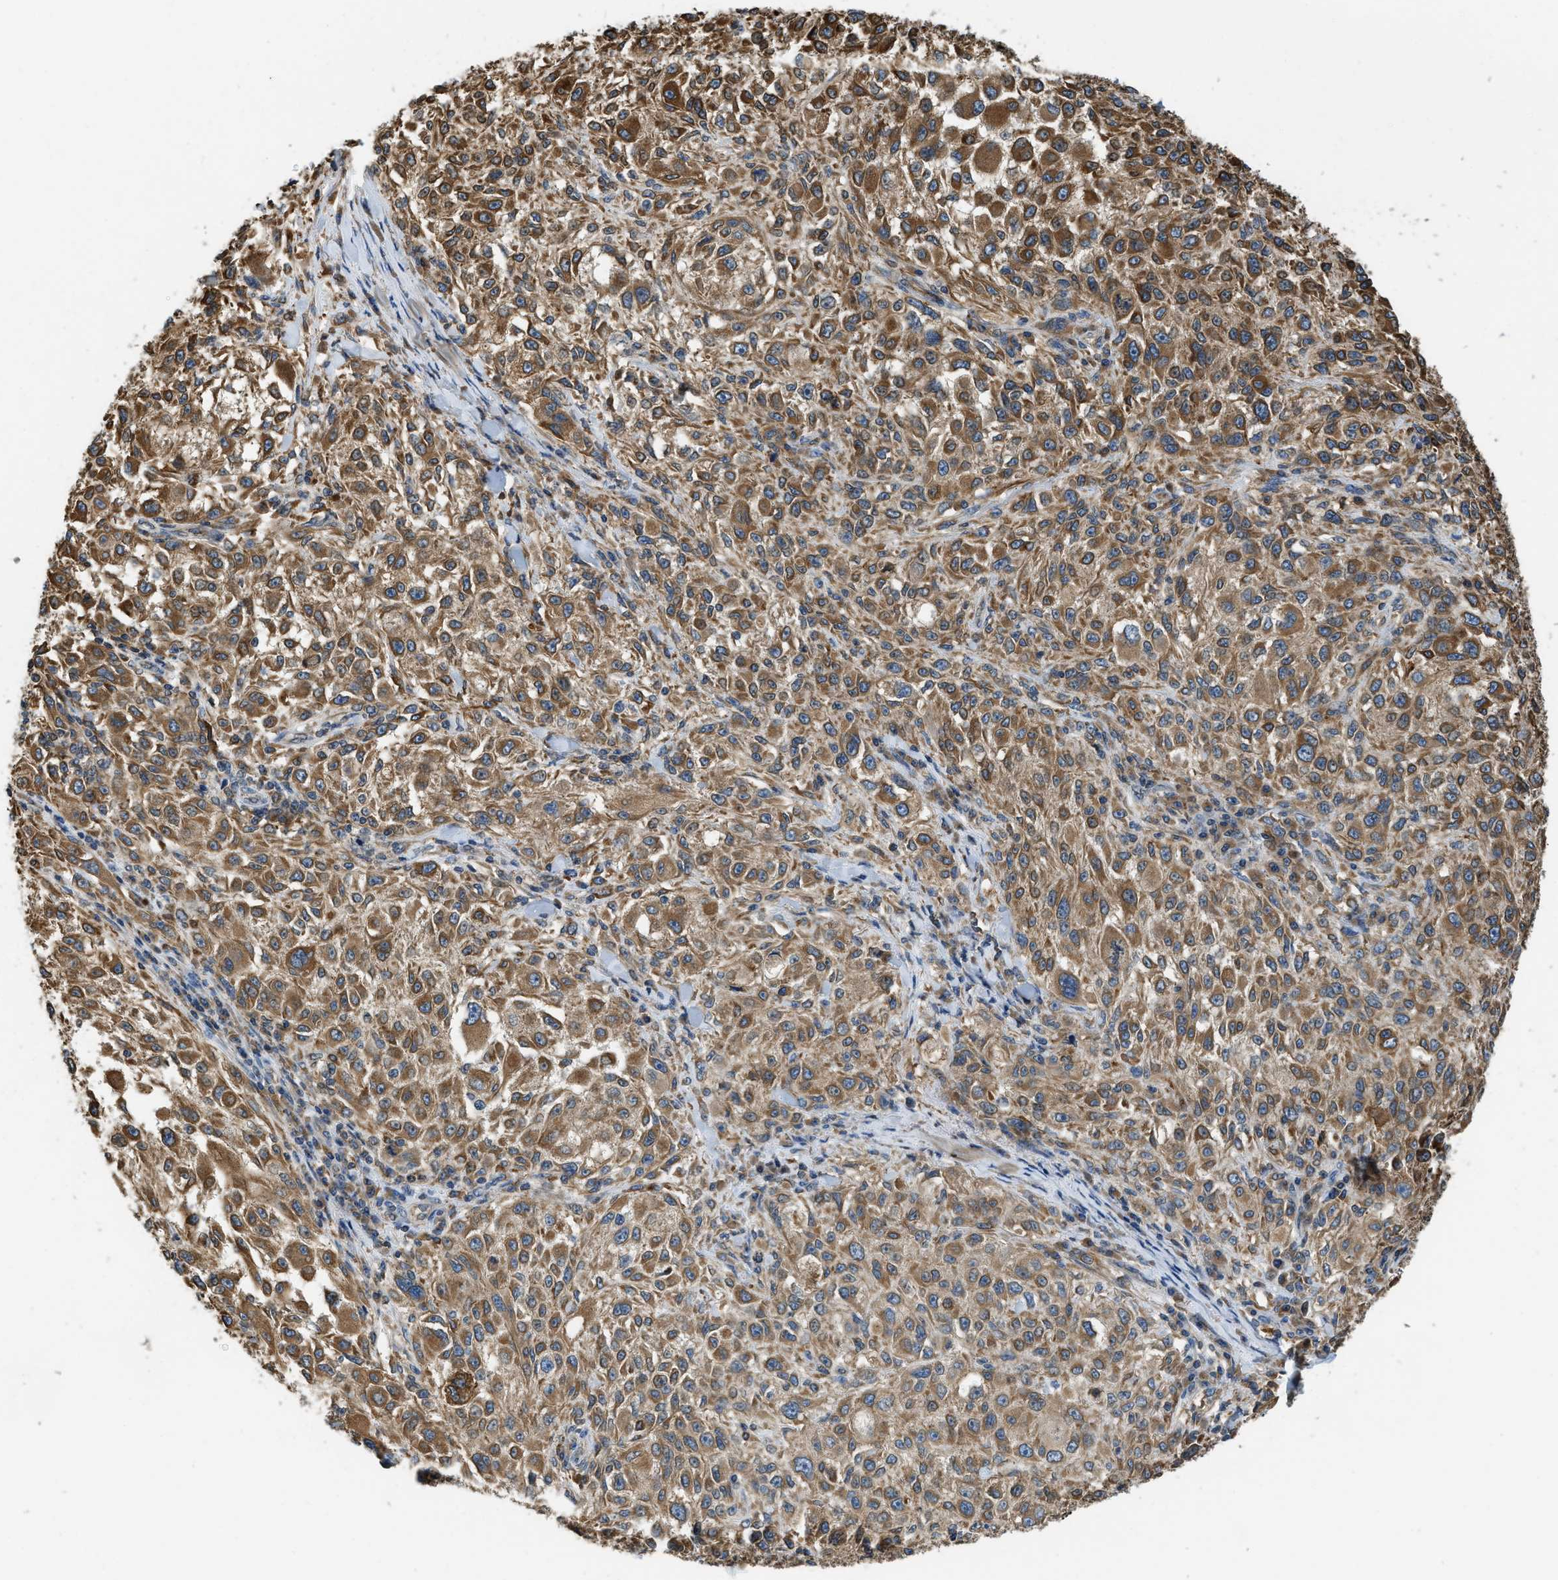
{"staining": {"intensity": "moderate", "quantity": ">75%", "location": "cytoplasmic/membranous"}, "tissue": "melanoma", "cell_type": "Tumor cells", "image_type": "cancer", "snomed": [{"axis": "morphology", "description": "Necrosis, NOS"}, {"axis": "morphology", "description": "Malignant melanoma, NOS"}, {"axis": "topography", "description": "Skin"}], "caption": "High-magnification brightfield microscopy of malignant melanoma stained with DAB (brown) and counterstained with hematoxylin (blue). tumor cells exhibit moderate cytoplasmic/membranous staining is present in about>75% of cells.", "gene": "BCAP31", "patient": {"sex": "female", "age": 87}}